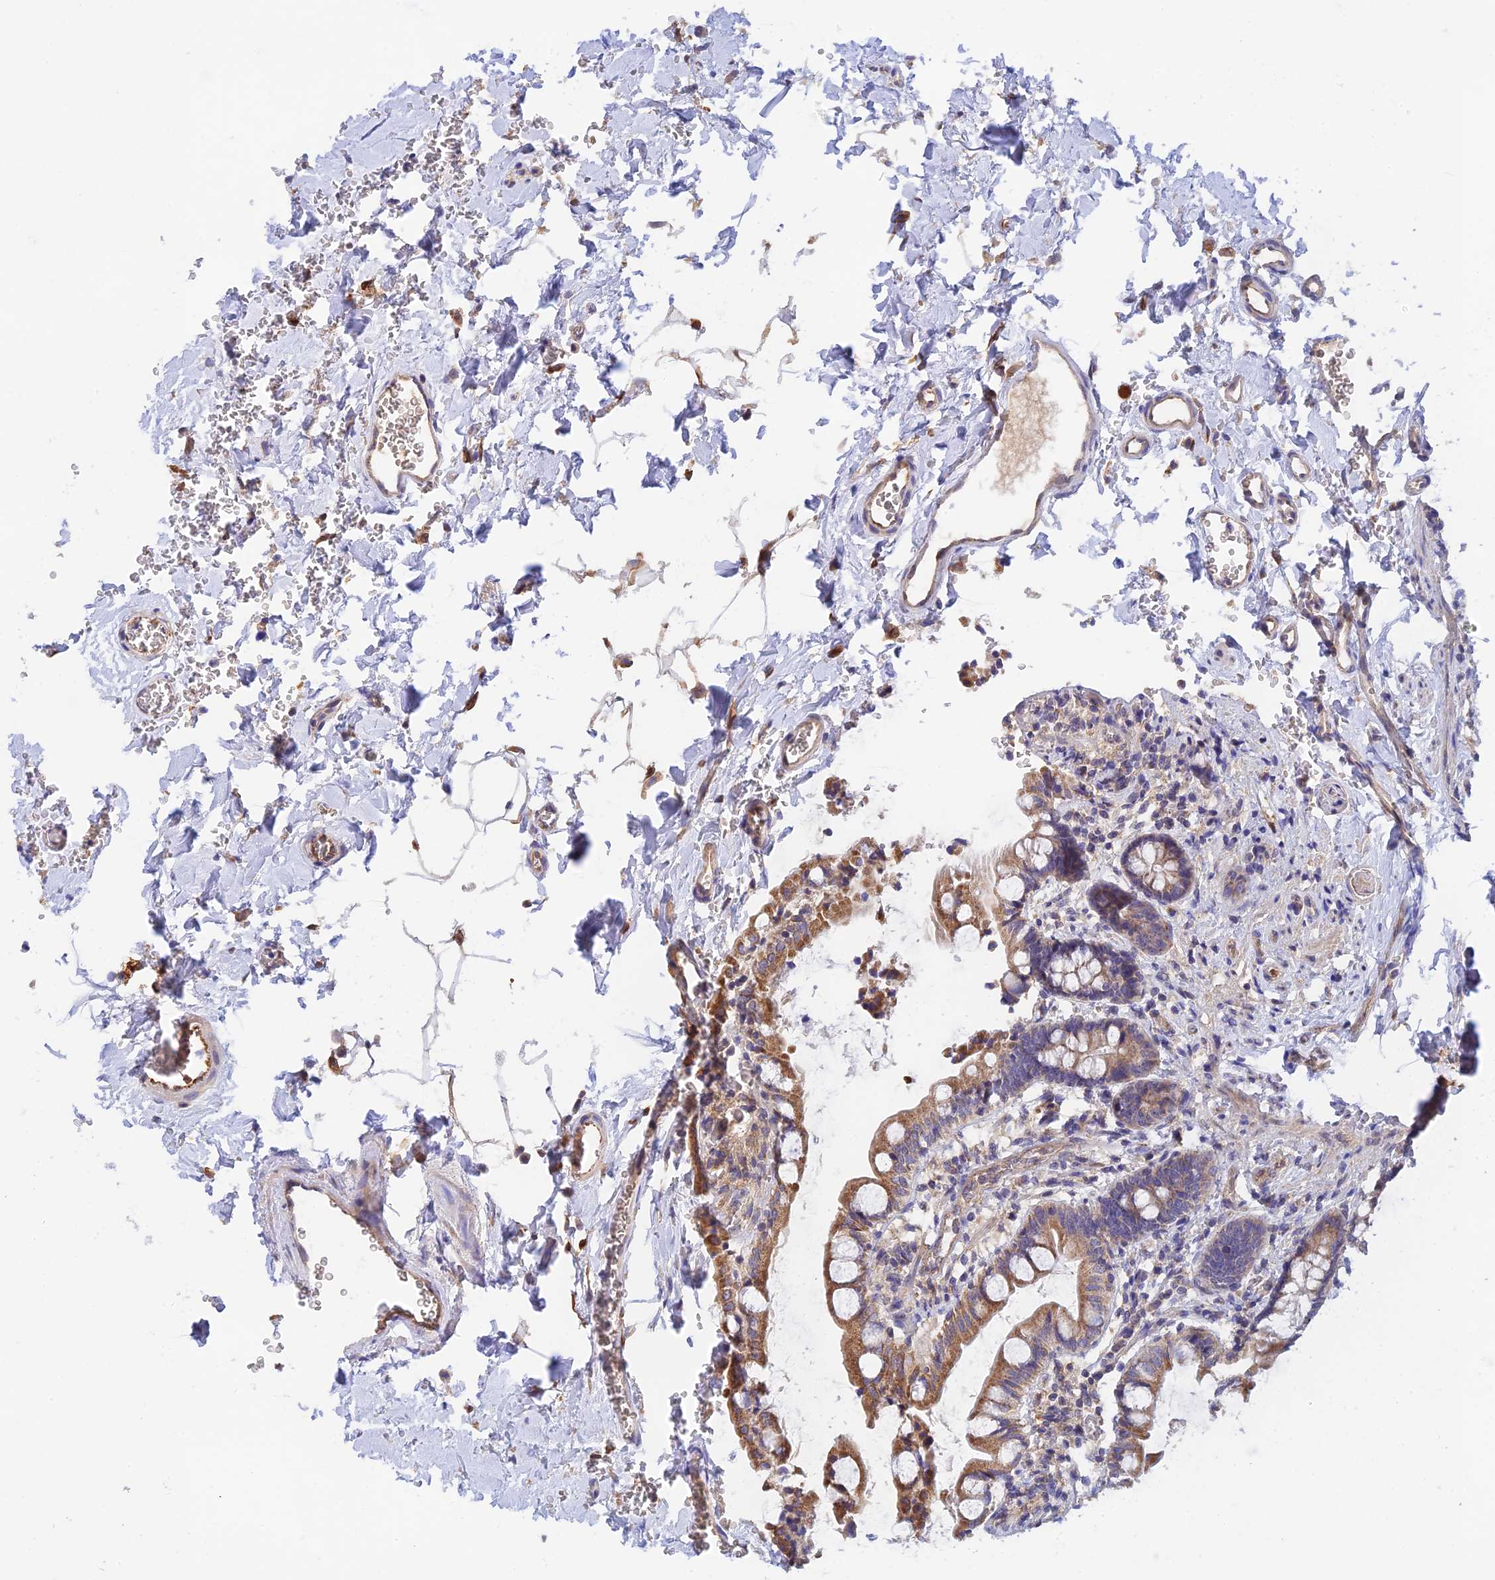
{"staining": {"intensity": "moderate", "quantity": ">75%", "location": "cytoplasmic/membranous"}, "tissue": "small intestine", "cell_type": "Glandular cells", "image_type": "normal", "snomed": [{"axis": "morphology", "description": "Normal tissue, NOS"}, {"axis": "topography", "description": "Small intestine"}], "caption": "The image demonstrates staining of normal small intestine, revealing moderate cytoplasmic/membranous protein expression (brown color) within glandular cells. (IHC, brightfield microscopy, high magnification).", "gene": "RANBP6", "patient": {"sex": "male", "age": 52}}